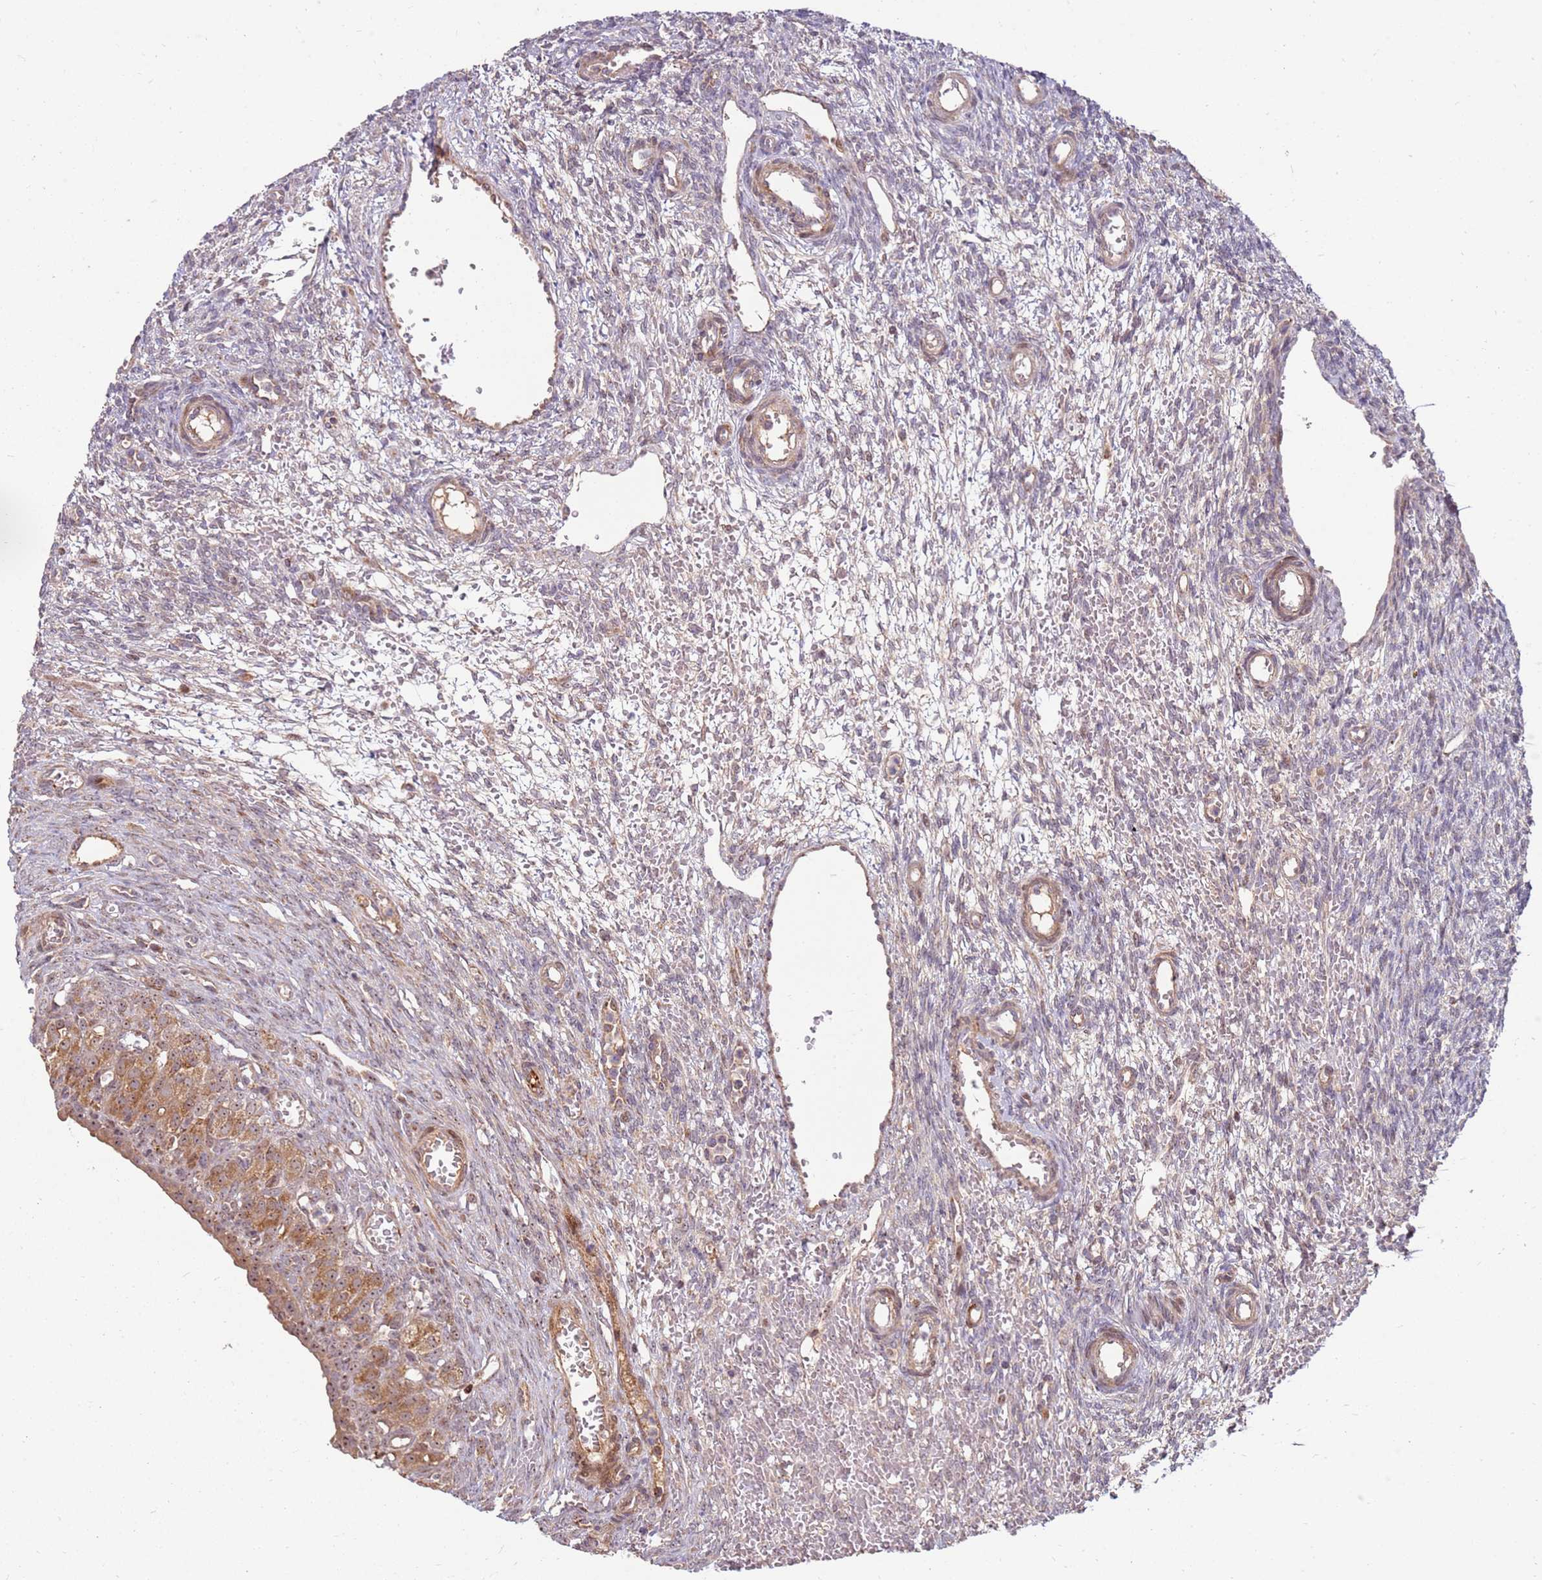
{"staining": {"intensity": "moderate", "quantity": ">75%", "location": "cytoplasmic/membranous,nuclear"}, "tissue": "ovary", "cell_type": "Follicle cells", "image_type": "normal", "snomed": [{"axis": "morphology", "description": "Normal tissue, NOS"}, {"axis": "topography", "description": "Ovary"}], "caption": "Immunohistochemical staining of benign ovary shows medium levels of moderate cytoplasmic/membranous,nuclear positivity in about >75% of follicle cells.", "gene": "KIF25", "patient": {"sex": "female", "age": 39}}